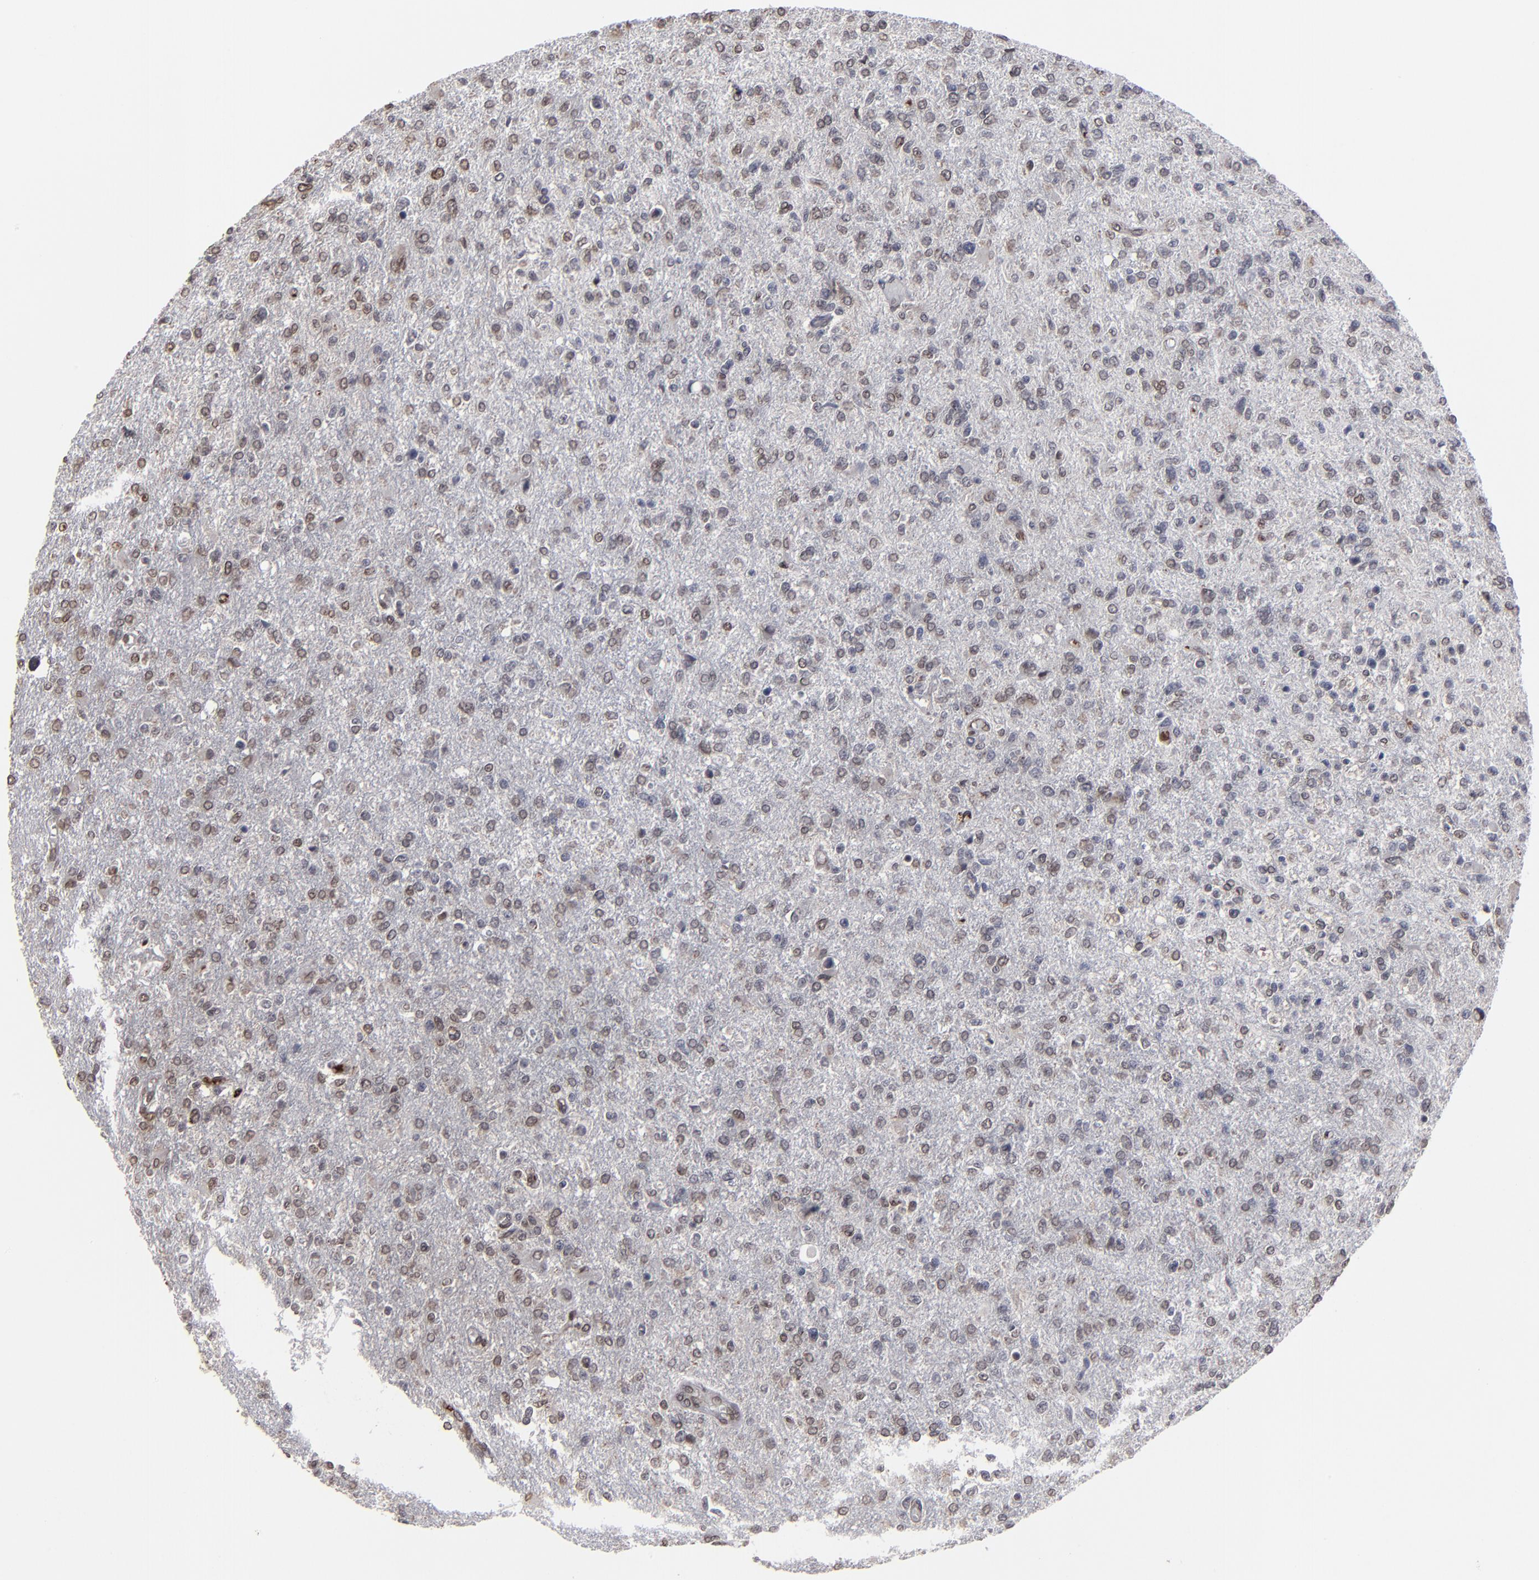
{"staining": {"intensity": "moderate", "quantity": "<25%", "location": "nuclear"}, "tissue": "glioma", "cell_type": "Tumor cells", "image_type": "cancer", "snomed": [{"axis": "morphology", "description": "Glioma, malignant, High grade"}, {"axis": "topography", "description": "Cerebral cortex"}], "caption": "Immunohistochemical staining of human glioma exhibits low levels of moderate nuclear protein positivity in about <25% of tumor cells.", "gene": "BAZ1A", "patient": {"sex": "male", "age": 76}}